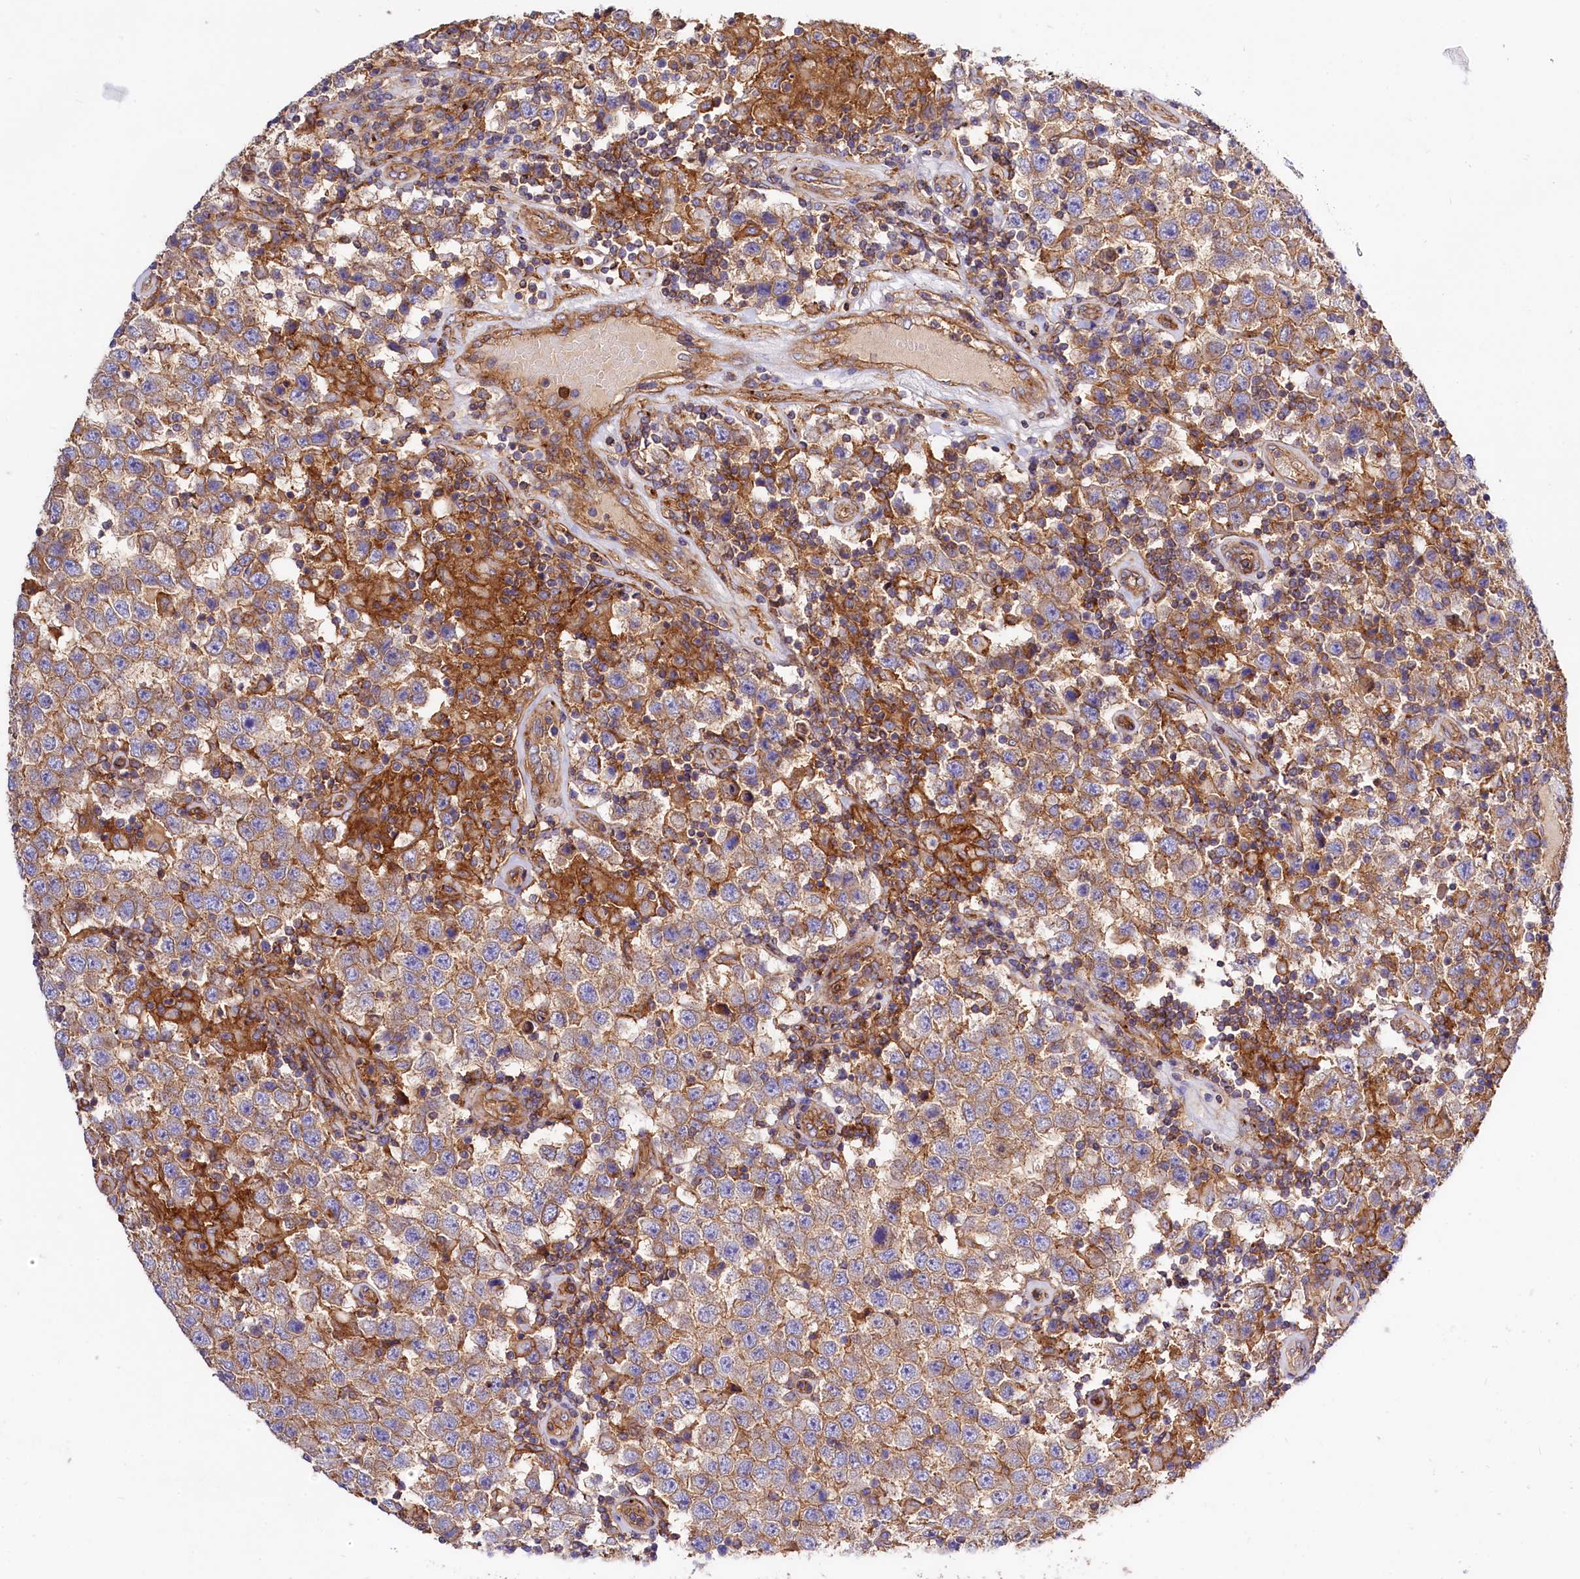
{"staining": {"intensity": "moderate", "quantity": ">75%", "location": "cytoplasmic/membranous"}, "tissue": "testis cancer", "cell_type": "Tumor cells", "image_type": "cancer", "snomed": [{"axis": "morphology", "description": "Normal tissue, NOS"}, {"axis": "morphology", "description": "Urothelial carcinoma, High grade"}, {"axis": "morphology", "description": "Seminoma, NOS"}, {"axis": "morphology", "description": "Carcinoma, Embryonal, NOS"}, {"axis": "topography", "description": "Urinary bladder"}, {"axis": "topography", "description": "Testis"}], "caption": "DAB (3,3'-diaminobenzidine) immunohistochemical staining of testis cancer (seminoma) demonstrates moderate cytoplasmic/membranous protein positivity in about >75% of tumor cells.", "gene": "ANO6", "patient": {"sex": "male", "age": 41}}